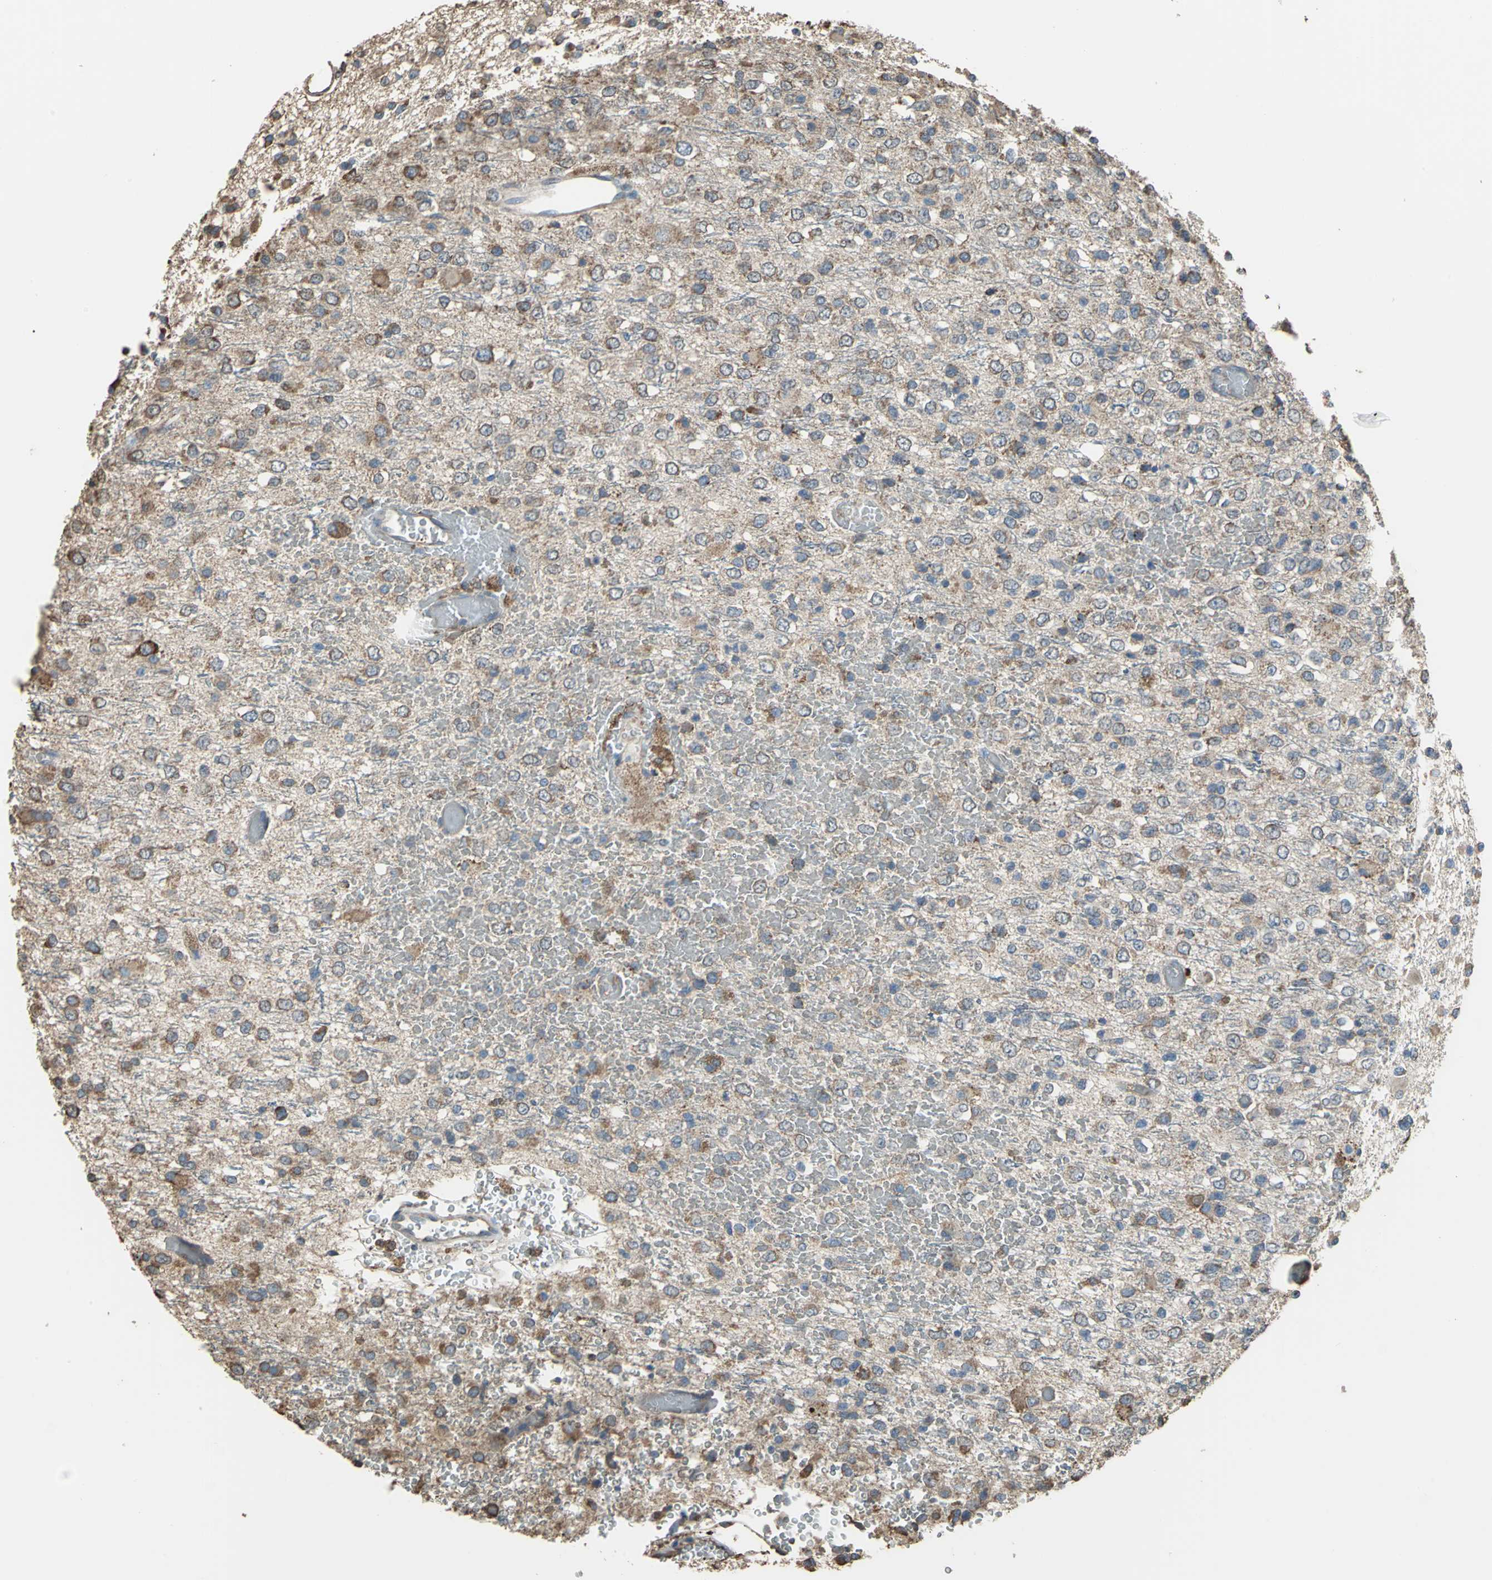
{"staining": {"intensity": "moderate", "quantity": ">75%", "location": "cytoplasmic/membranous"}, "tissue": "glioma", "cell_type": "Tumor cells", "image_type": "cancer", "snomed": [{"axis": "morphology", "description": "Glioma, malignant, High grade"}, {"axis": "topography", "description": "pancreas cauda"}], "caption": "Protein expression analysis of malignant glioma (high-grade) shows moderate cytoplasmic/membranous positivity in about >75% of tumor cells.", "gene": "GPANK1", "patient": {"sex": "male", "age": 60}}